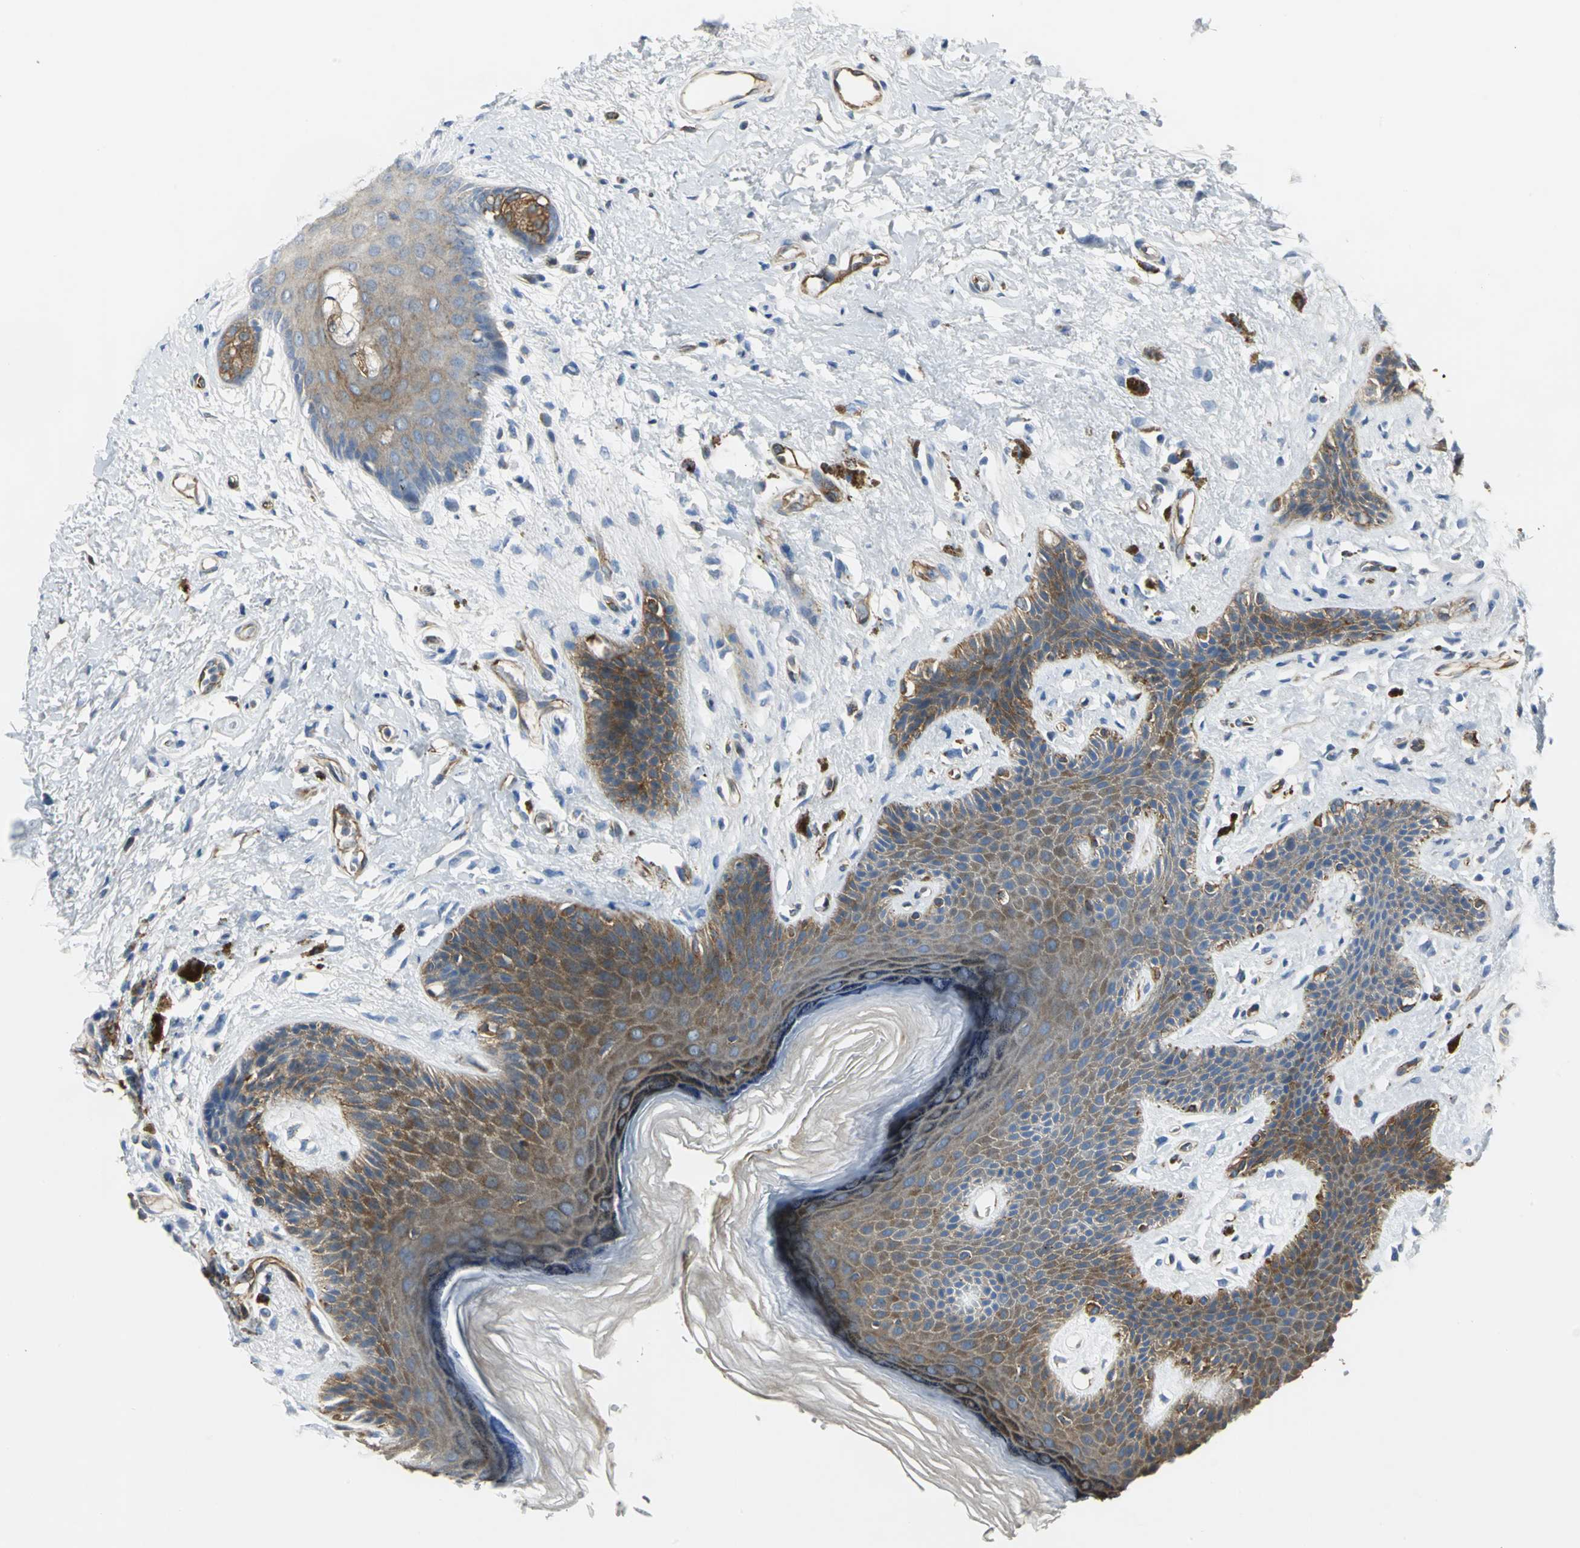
{"staining": {"intensity": "moderate", "quantity": ">75%", "location": "cytoplasmic/membranous"}, "tissue": "skin", "cell_type": "Epidermal cells", "image_type": "normal", "snomed": [{"axis": "morphology", "description": "Normal tissue, NOS"}, {"axis": "topography", "description": "Anal"}], "caption": "This histopathology image exhibits immunohistochemistry (IHC) staining of benign human skin, with medium moderate cytoplasmic/membranous expression in about >75% of epidermal cells.", "gene": "ENSG00000285130", "patient": {"sex": "female", "age": 46}}